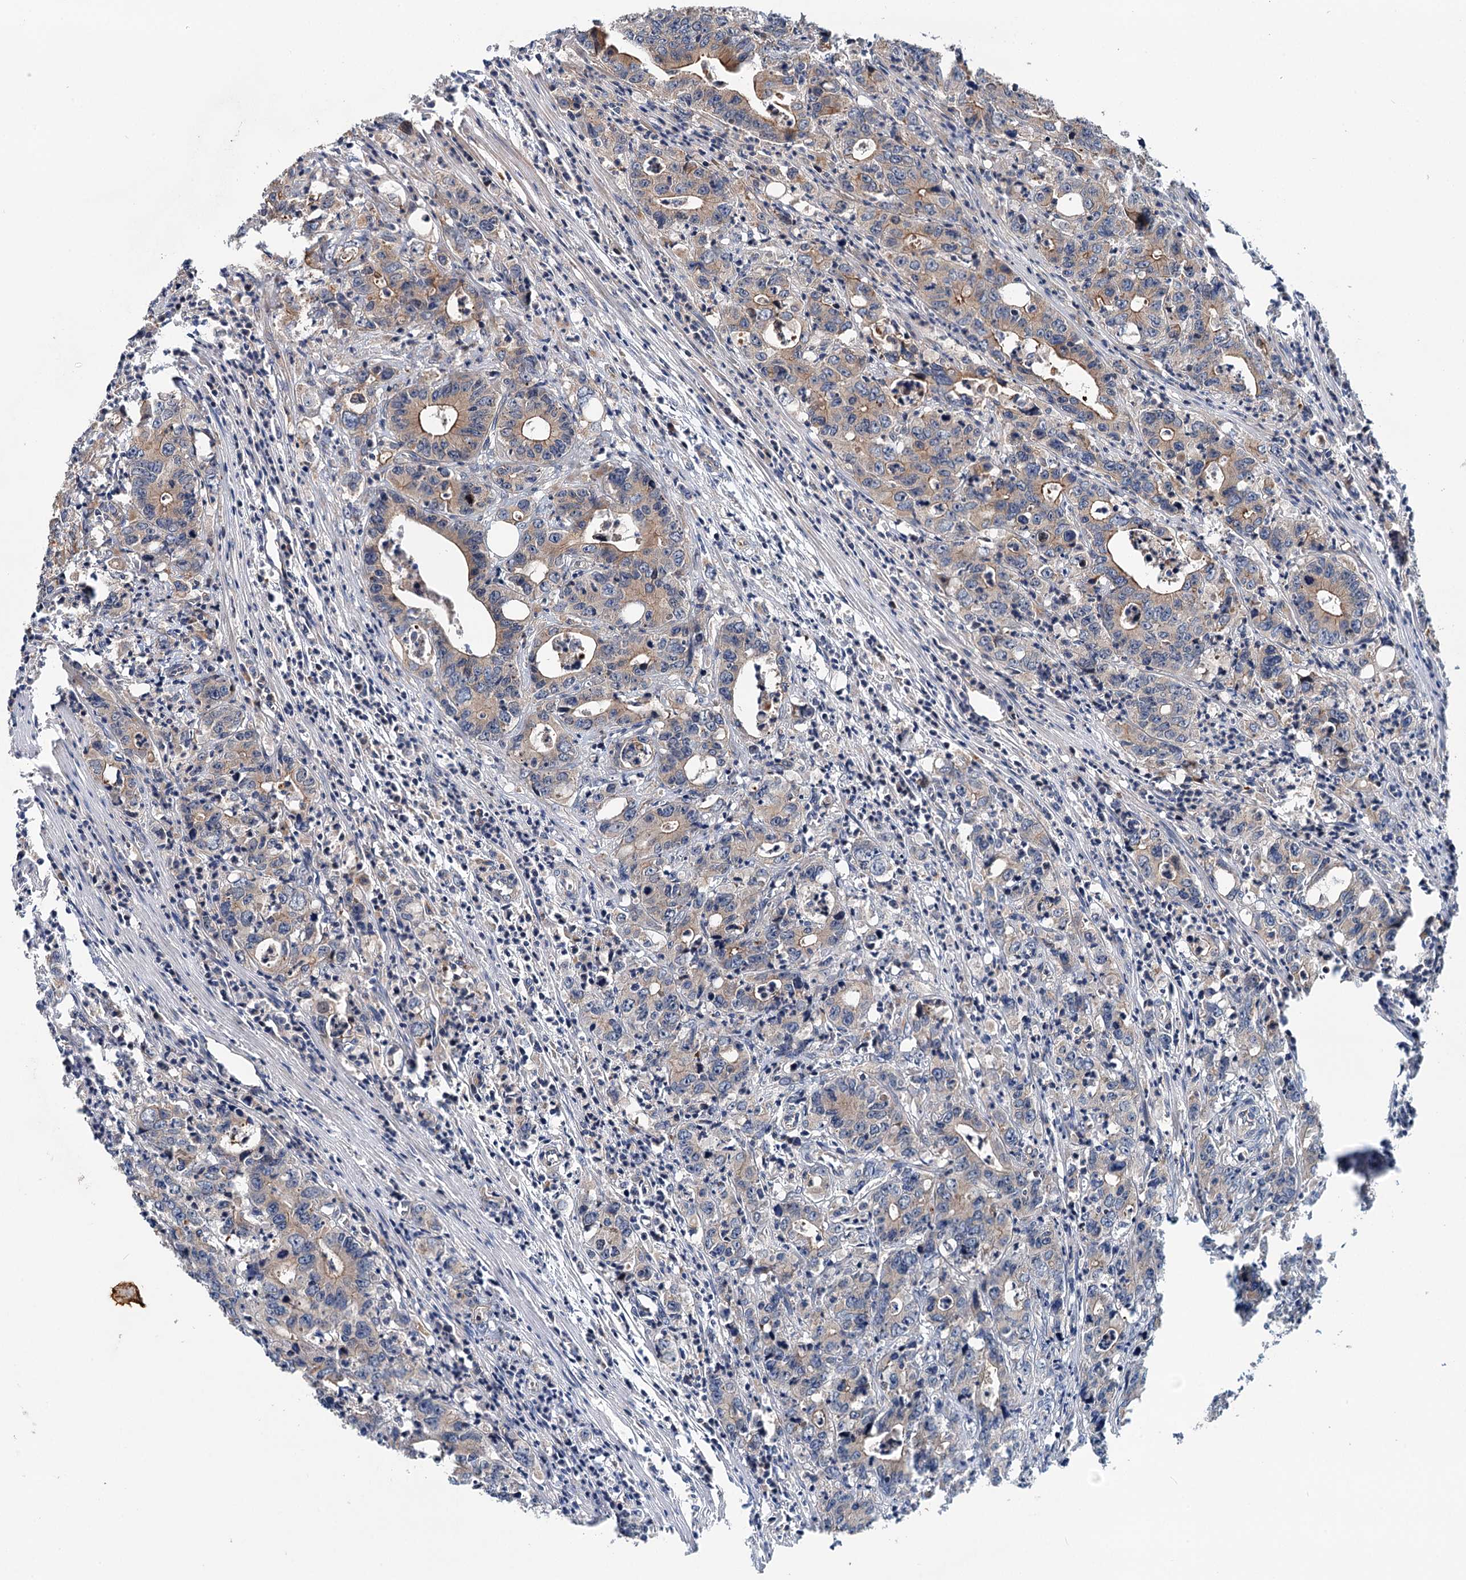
{"staining": {"intensity": "moderate", "quantity": "<25%", "location": "cytoplasmic/membranous"}, "tissue": "colorectal cancer", "cell_type": "Tumor cells", "image_type": "cancer", "snomed": [{"axis": "morphology", "description": "Adenocarcinoma, NOS"}, {"axis": "topography", "description": "Colon"}], "caption": "Colorectal adenocarcinoma was stained to show a protein in brown. There is low levels of moderate cytoplasmic/membranous positivity in about <25% of tumor cells. The protein is stained brown, and the nuclei are stained in blue (DAB IHC with brightfield microscopy, high magnification).", "gene": "ADGRG4", "patient": {"sex": "female", "age": 75}}